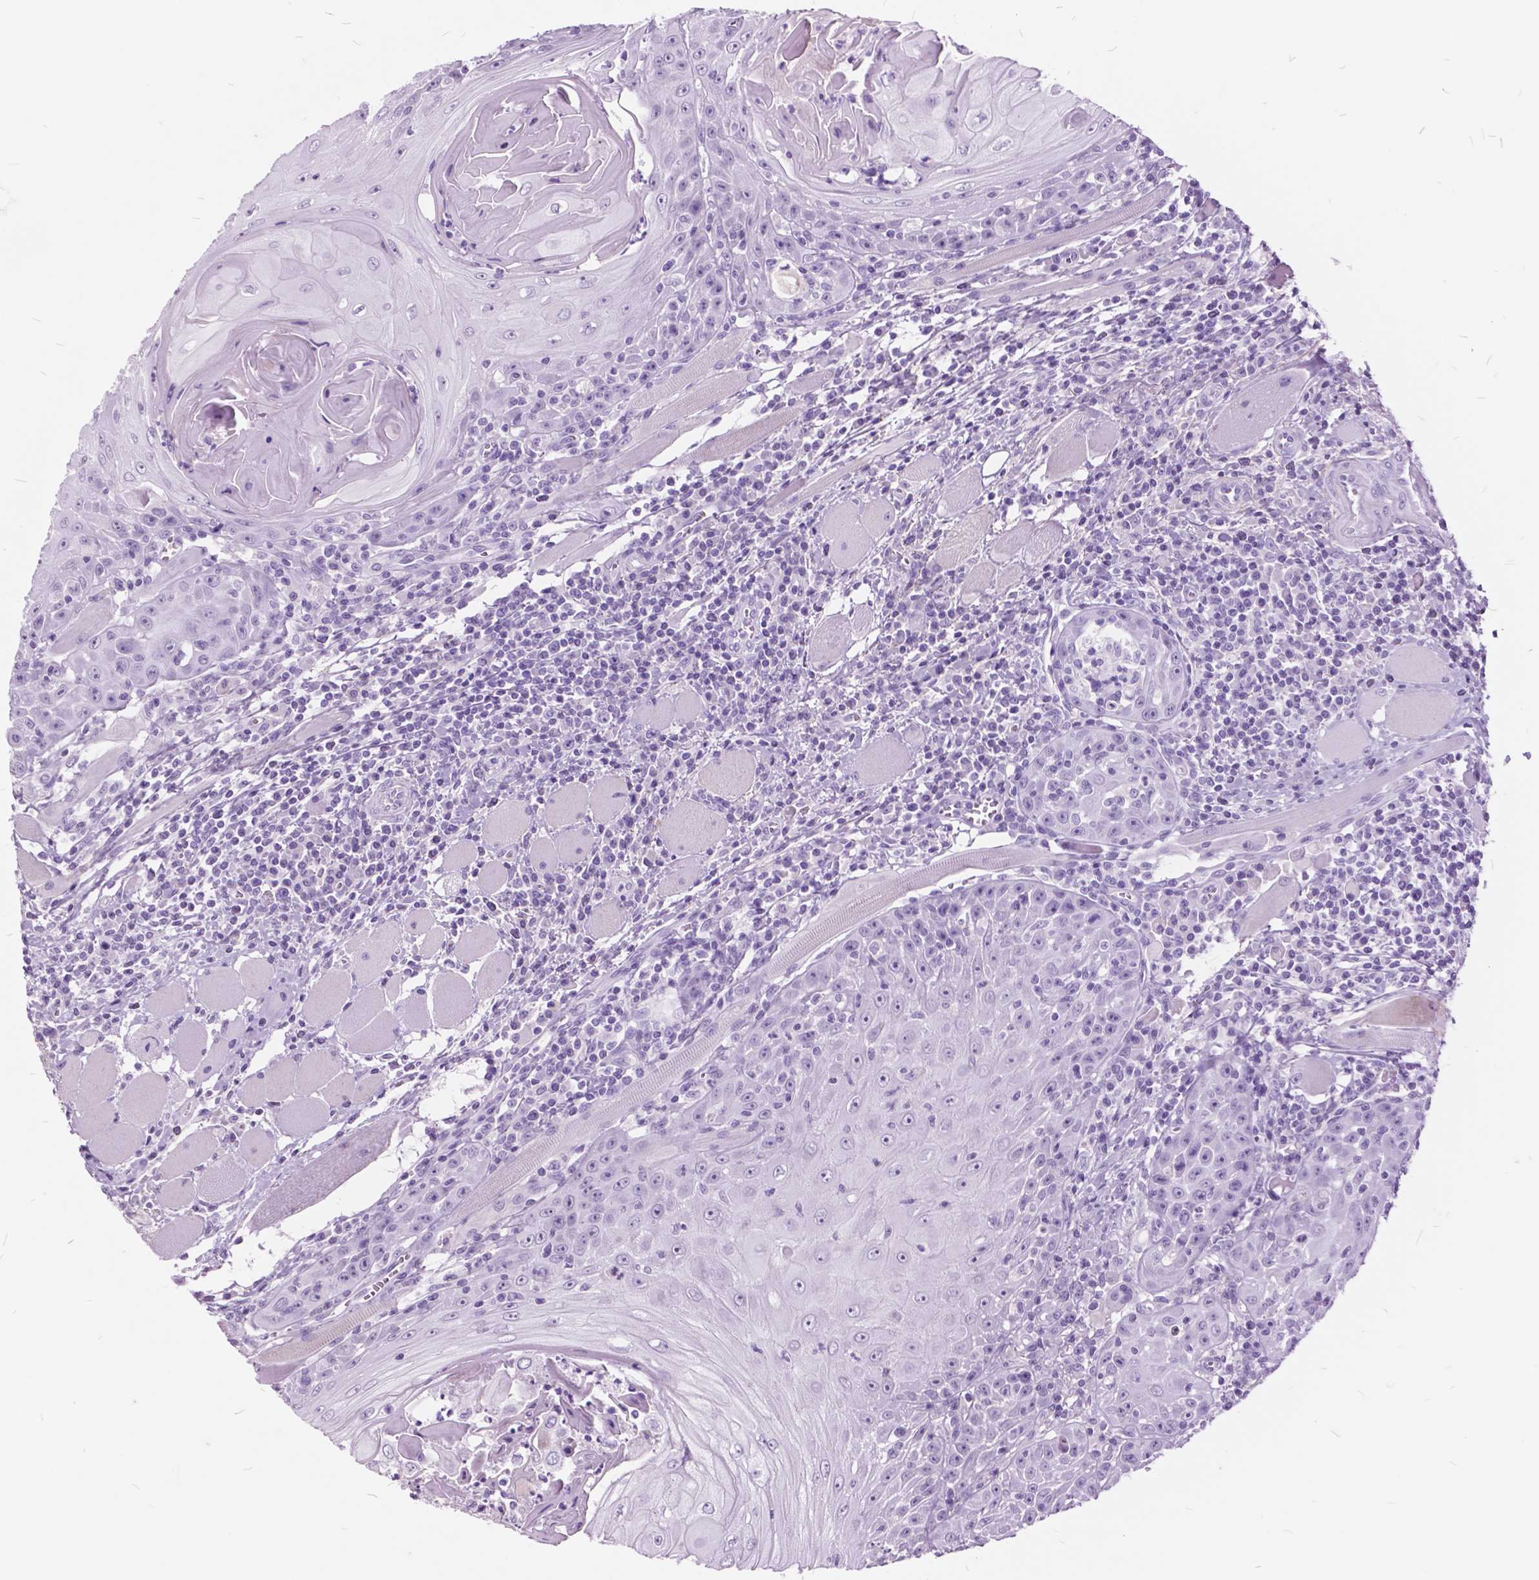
{"staining": {"intensity": "negative", "quantity": "none", "location": "none"}, "tissue": "head and neck cancer", "cell_type": "Tumor cells", "image_type": "cancer", "snomed": [{"axis": "morphology", "description": "Squamous cell carcinoma, NOS"}, {"axis": "topography", "description": "Head-Neck"}], "caption": "The photomicrograph displays no significant staining in tumor cells of squamous cell carcinoma (head and neck).", "gene": "GDF9", "patient": {"sex": "male", "age": 52}}